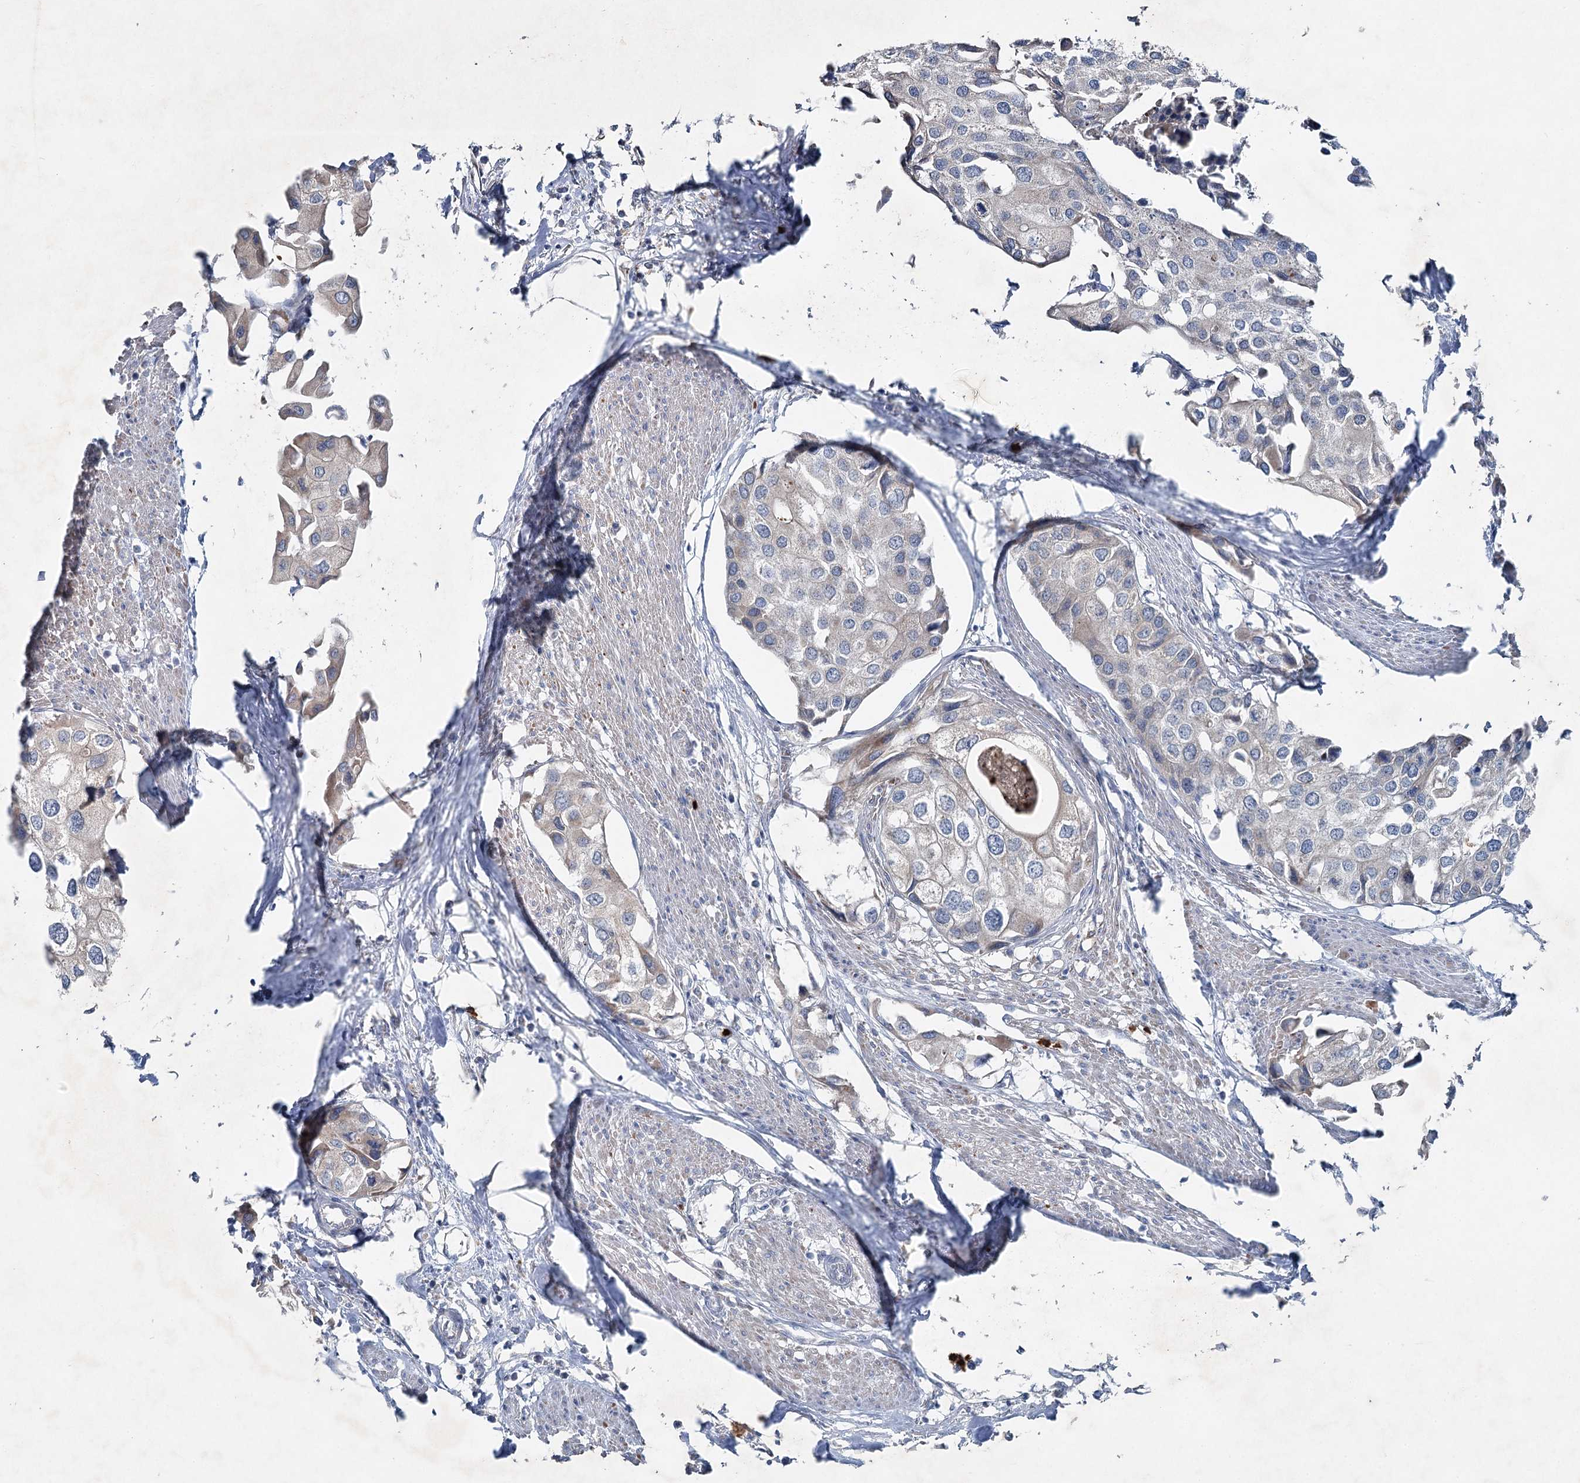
{"staining": {"intensity": "negative", "quantity": "none", "location": "none"}, "tissue": "urothelial cancer", "cell_type": "Tumor cells", "image_type": "cancer", "snomed": [{"axis": "morphology", "description": "Urothelial carcinoma, High grade"}, {"axis": "topography", "description": "Urinary bladder"}], "caption": "This is an immunohistochemistry (IHC) image of urothelial cancer. There is no positivity in tumor cells.", "gene": "PLA2G12A", "patient": {"sex": "male", "age": 64}}